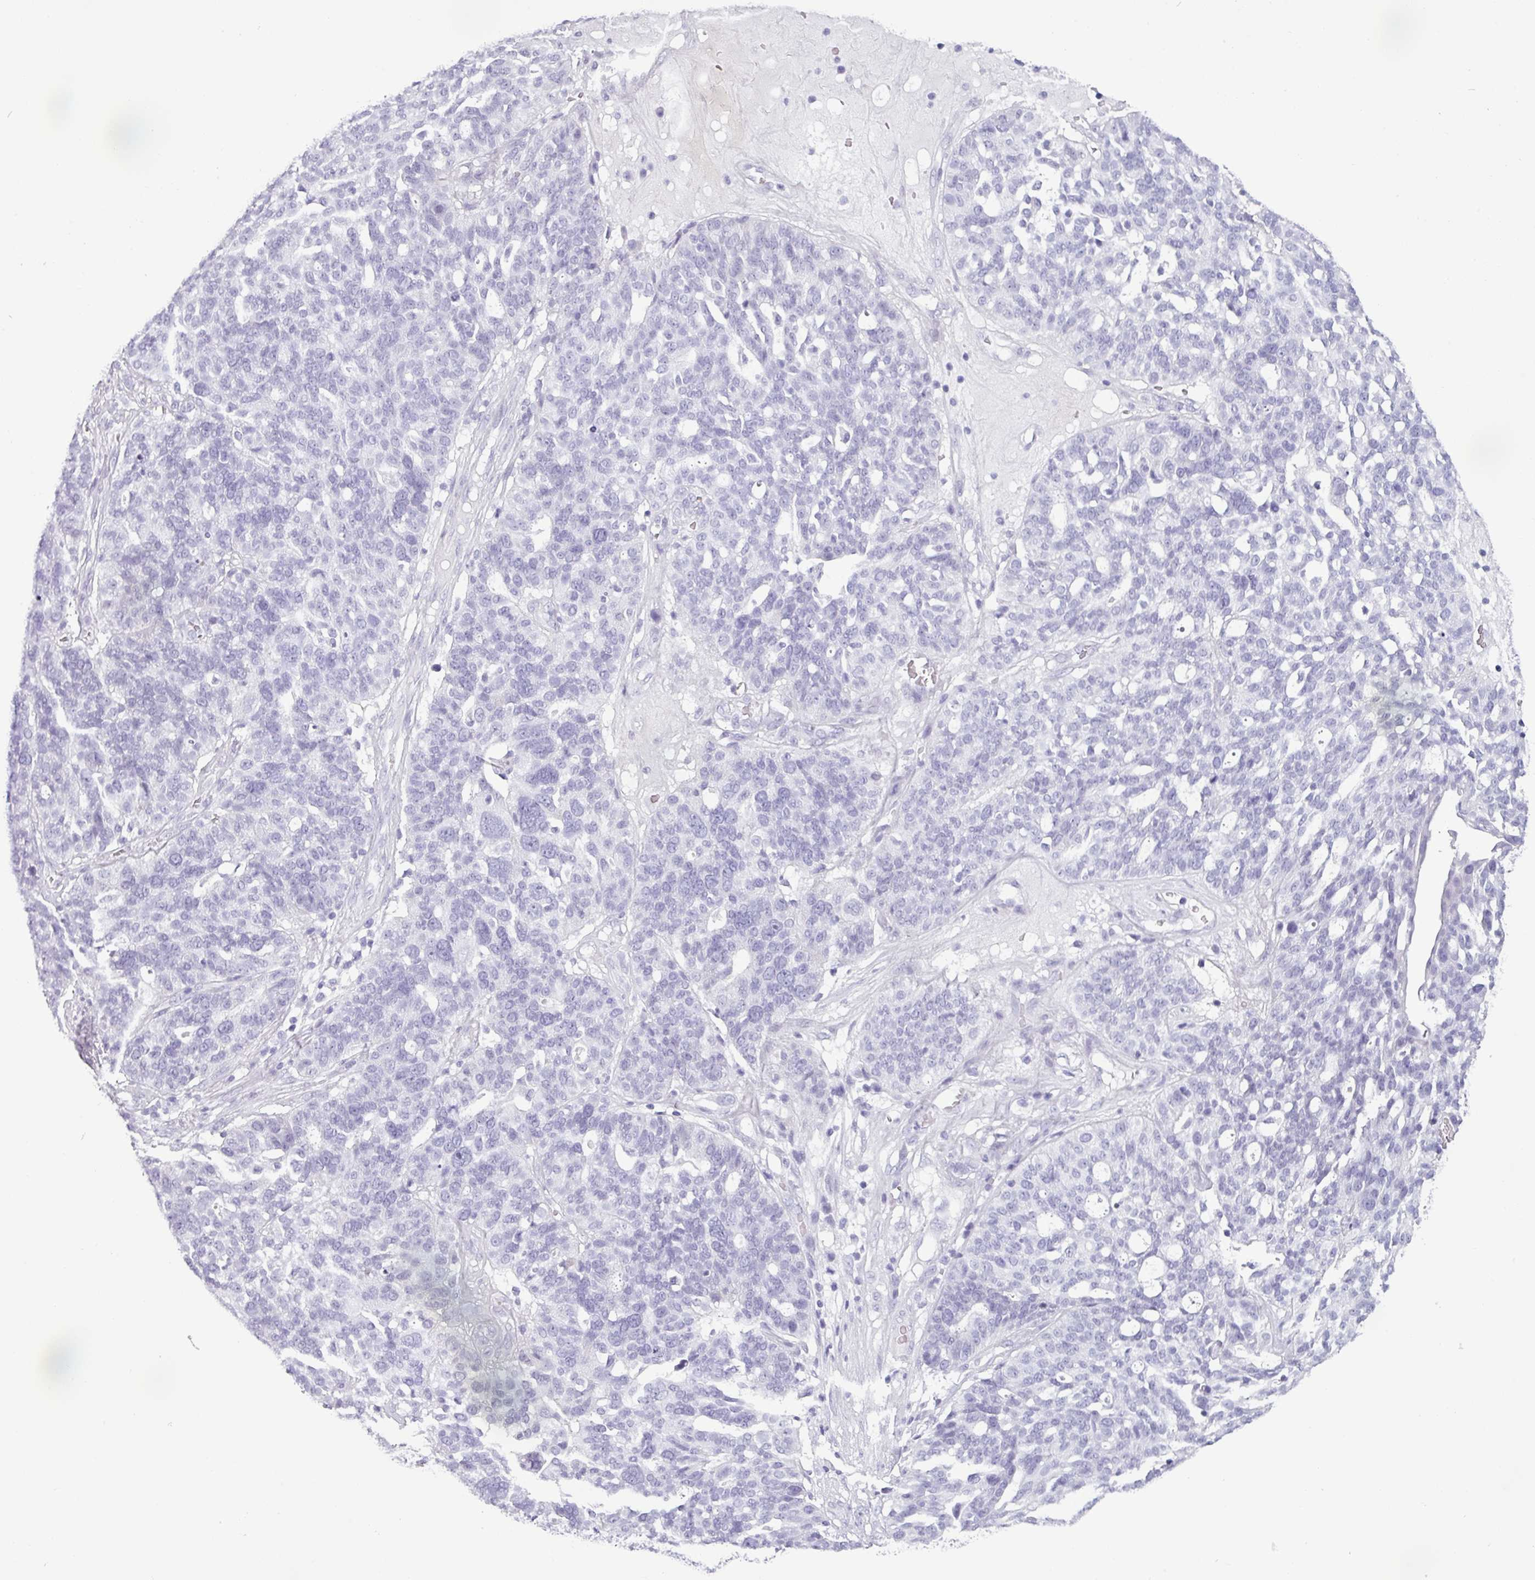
{"staining": {"intensity": "negative", "quantity": "none", "location": "none"}, "tissue": "ovarian cancer", "cell_type": "Tumor cells", "image_type": "cancer", "snomed": [{"axis": "morphology", "description": "Cystadenocarcinoma, serous, NOS"}, {"axis": "topography", "description": "Ovary"}], "caption": "Tumor cells are negative for protein expression in human ovarian cancer. (Brightfield microscopy of DAB IHC at high magnification).", "gene": "CDH16", "patient": {"sex": "female", "age": 59}}